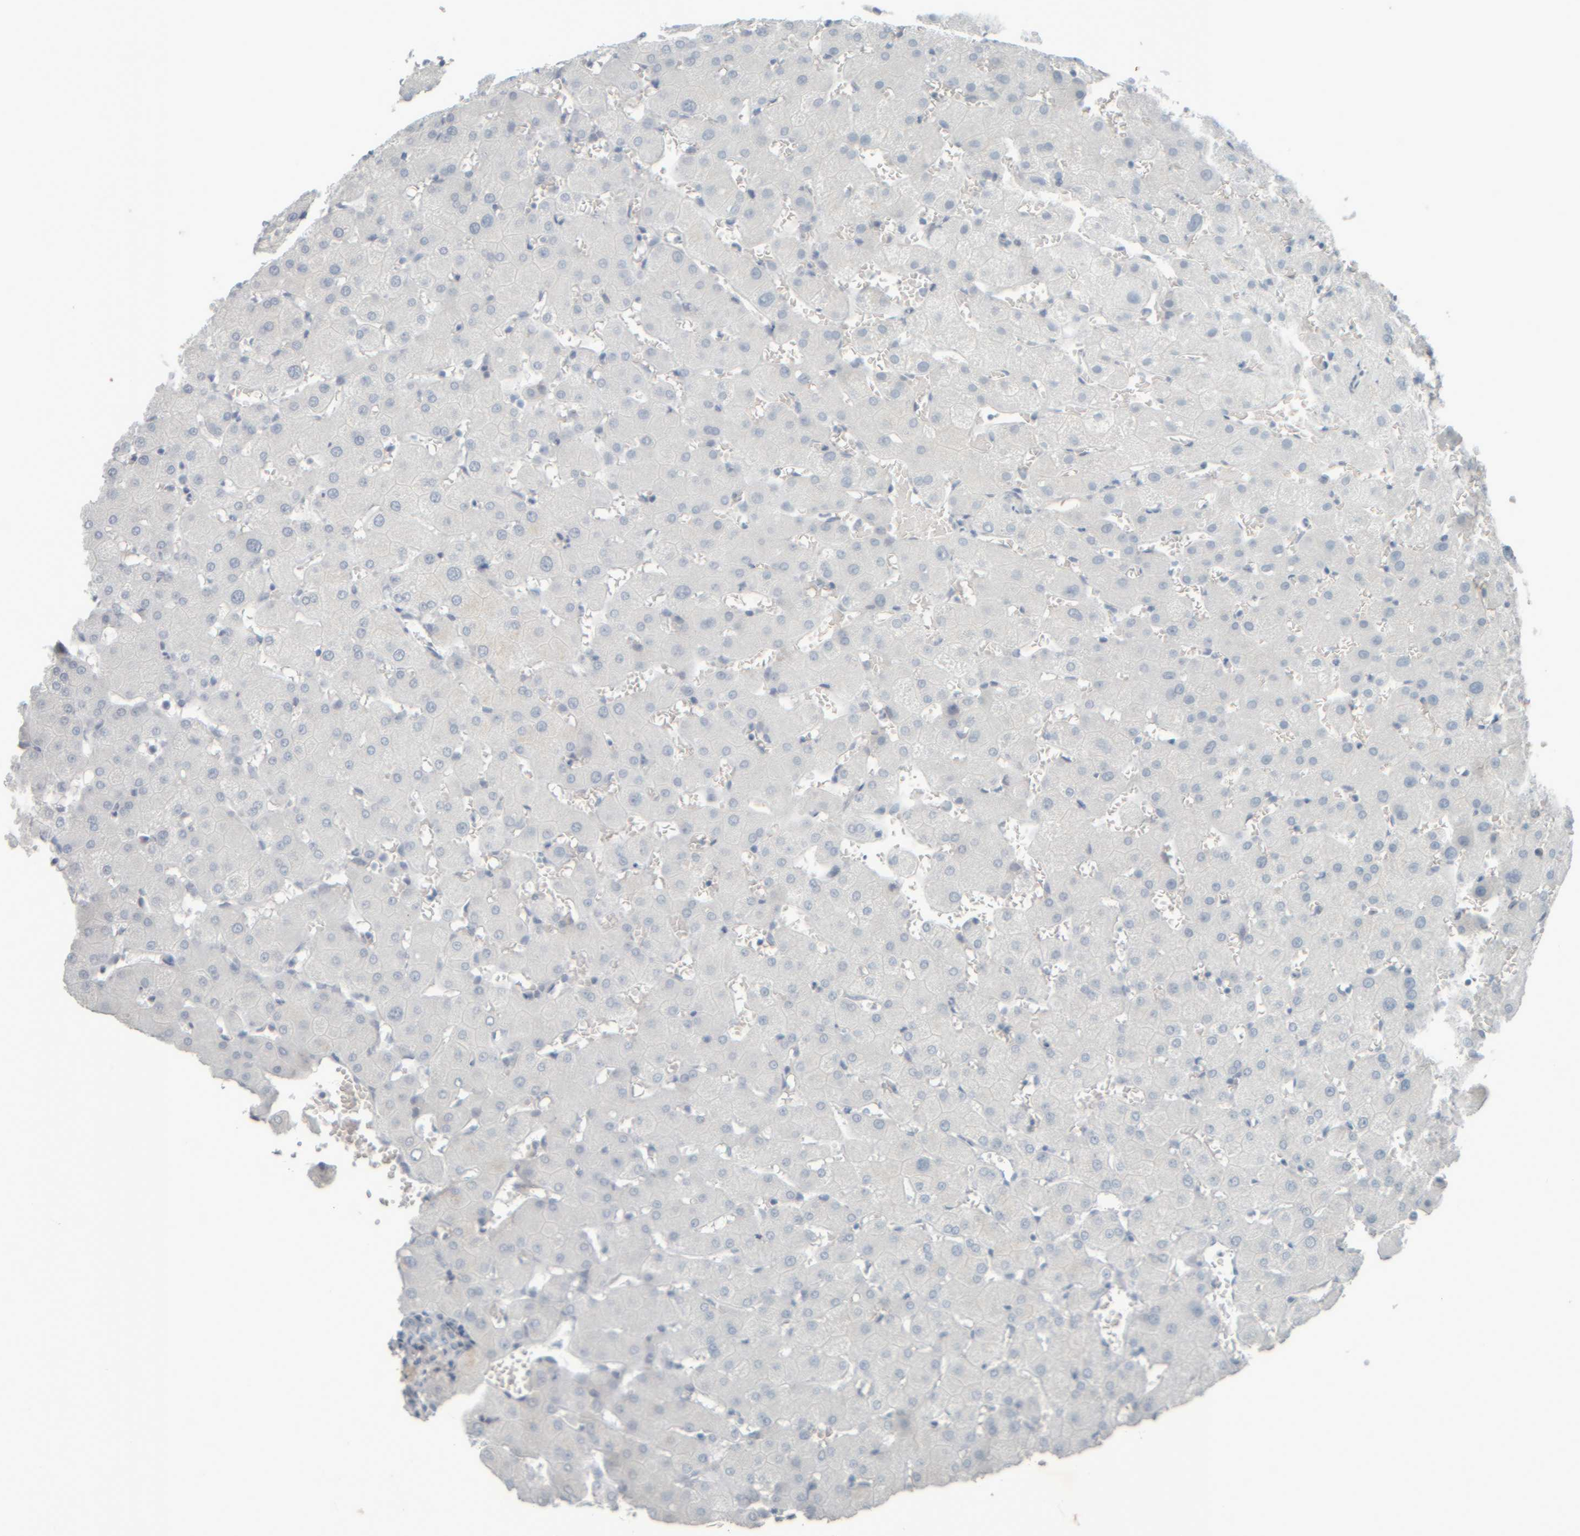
{"staining": {"intensity": "negative", "quantity": "none", "location": "none"}, "tissue": "liver", "cell_type": "Cholangiocytes", "image_type": "normal", "snomed": [{"axis": "morphology", "description": "Normal tissue, NOS"}, {"axis": "topography", "description": "Liver"}], "caption": "This image is of unremarkable liver stained with immunohistochemistry to label a protein in brown with the nuclei are counter-stained blue. There is no positivity in cholangiocytes.", "gene": "TPSAB1", "patient": {"sex": "female", "age": 63}}